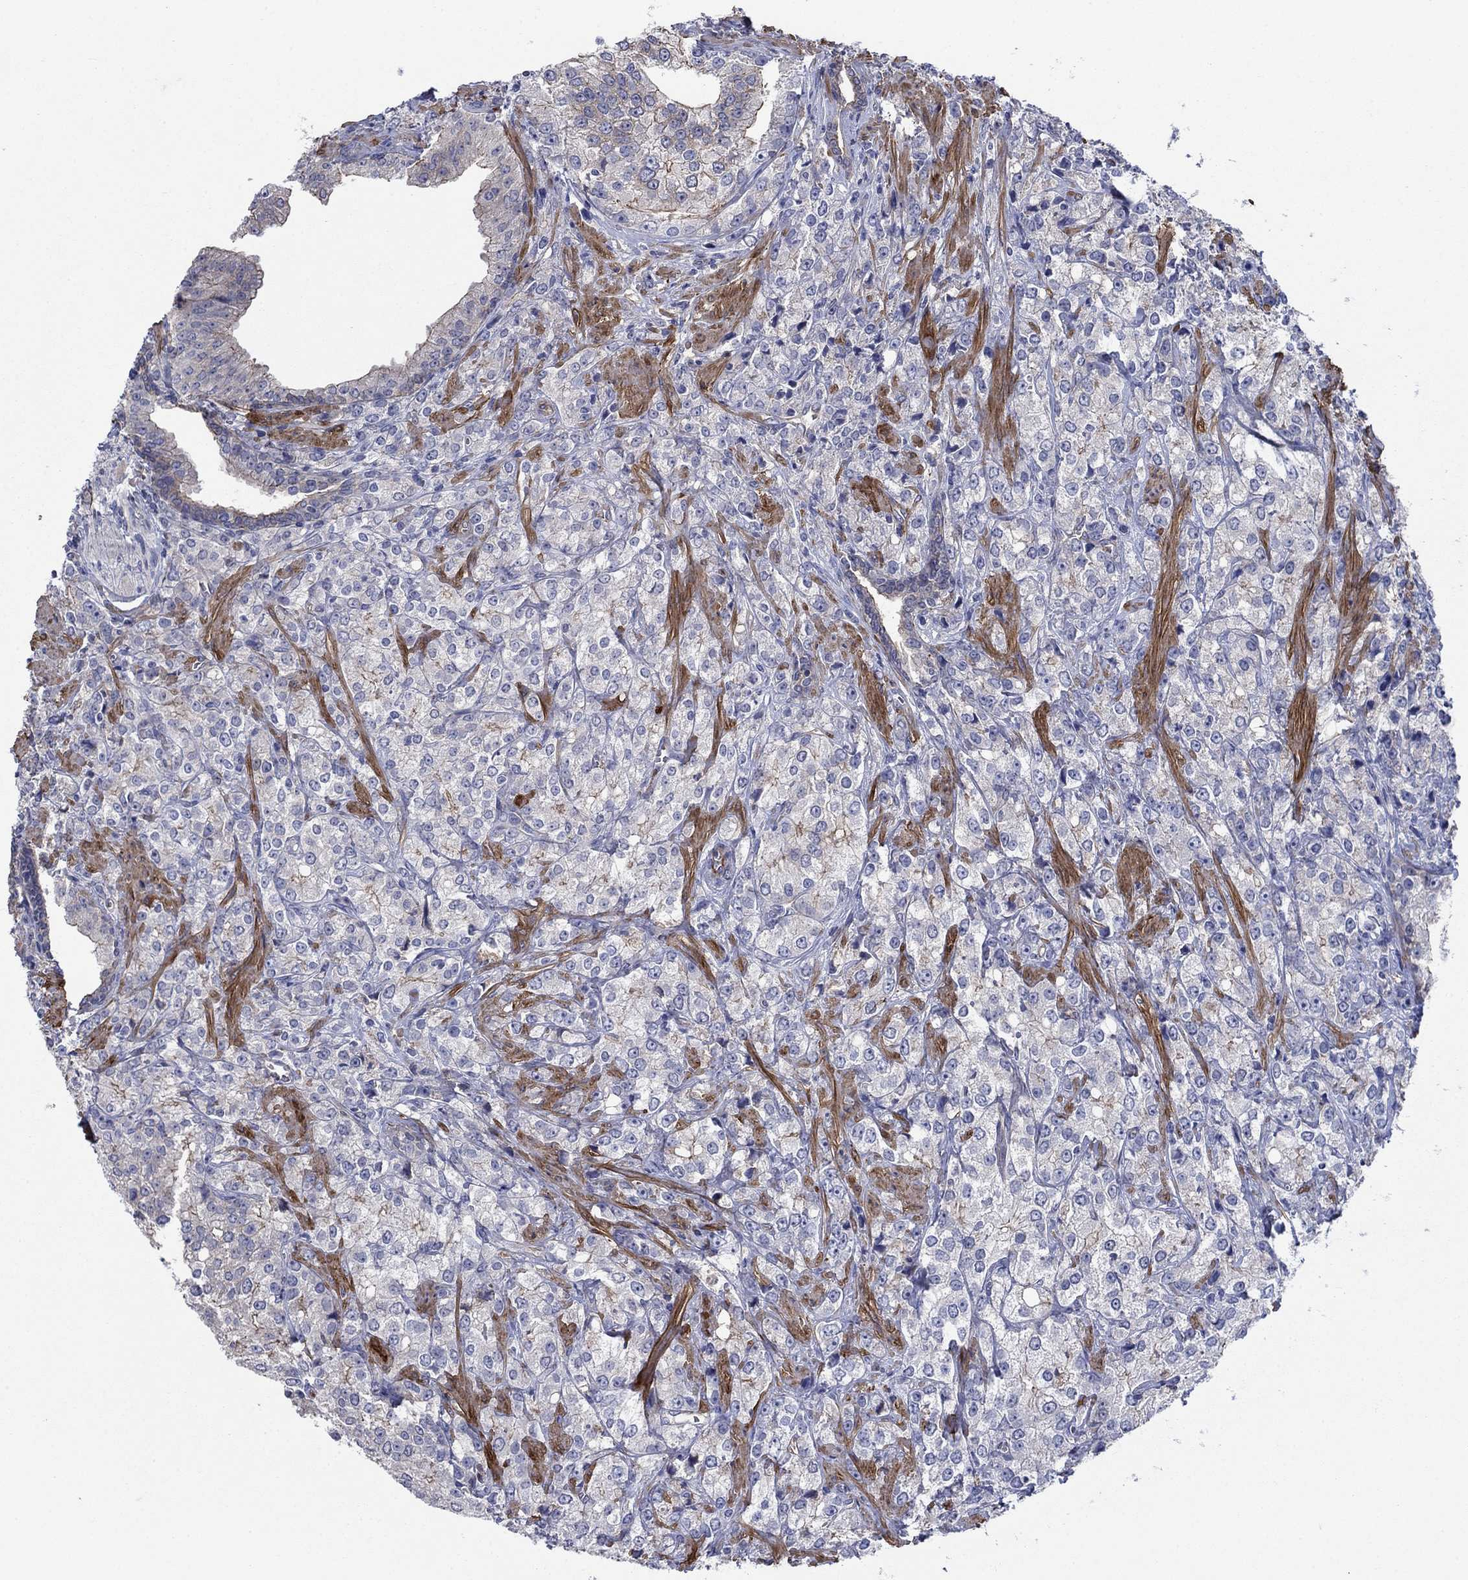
{"staining": {"intensity": "weak", "quantity": "<25%", "location": "cytoplasmic/membranous"}, "tissue": "prostate cancer", "cell_type": "Tumor cells", "image_type": "cancer", "snomed": [{"axis": "morphology", "description": "Adenocarcinoma, NOS"}, {"axis": "topography", "description": "Prostate and seminal vesicle, NOS"}, {"axis": "topography", "description": "Prostate"}], "caption": "IHC photomicrograph of human prostate cancer (adenocarcinoma) stained for a protein (brown), which exhibits no staining in tumor cells. (DAB immunohistochemistry, high magnification).", "gene": "FLNC", "patient": {"sex": "male", "age": 68}}